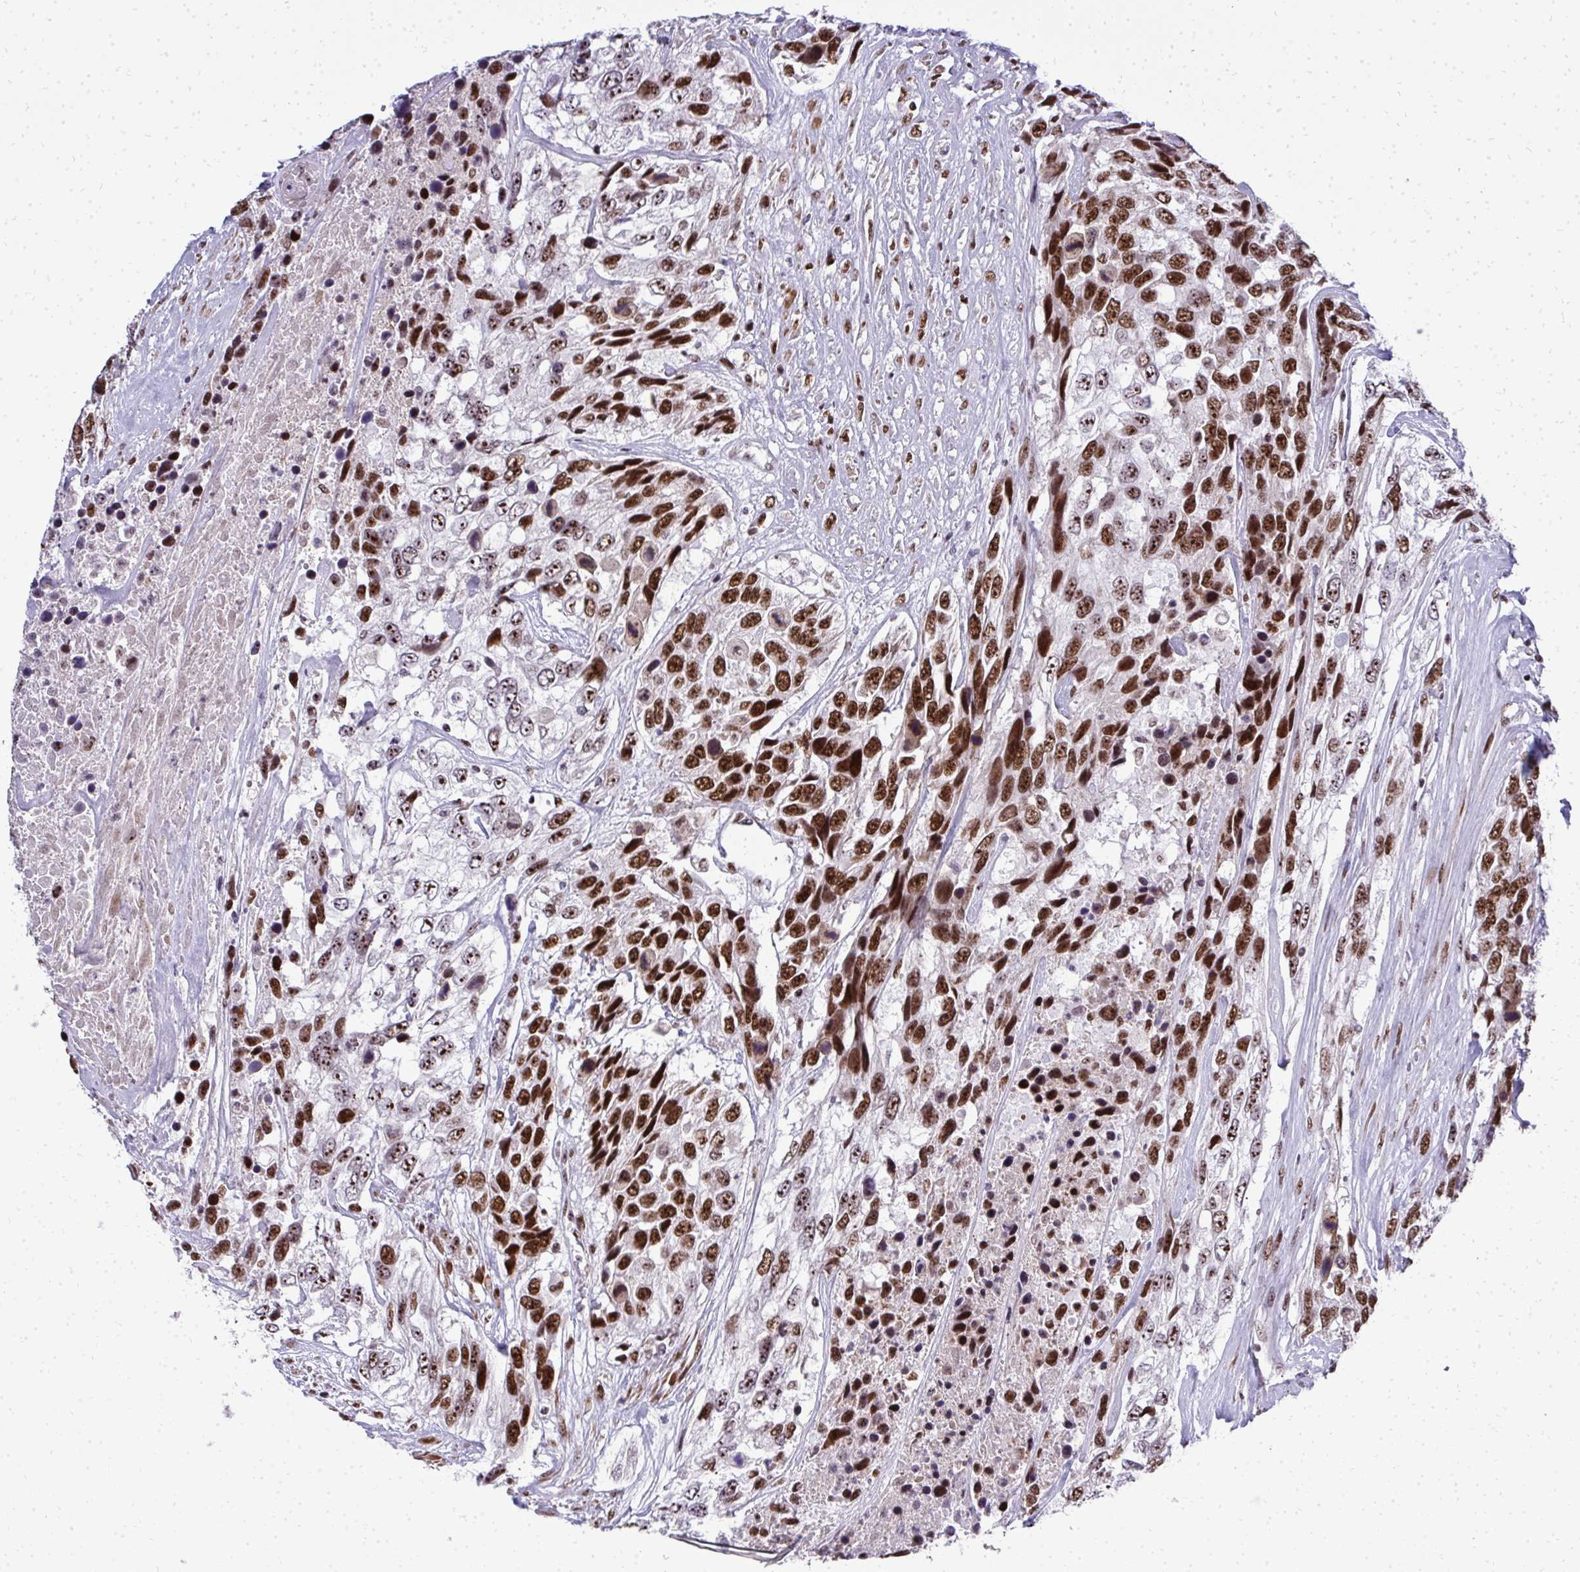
{"staining": {"intensity": "strong", "quantity": ">75%", "location": "nuclear"}, "tissue": "urothelial cancer", "cell_type": "Tumor cells", "image_type": "cancer", "snomed": [{"axis": "morphology", "description": "Urothelial carcinoma, High grade"}, {"axis": "topography", "description": "Urinary bladder"}], "caption": "Immunohistochemistry image of urothelial cancer stained for a protein (brown), which demonstrates high levels of strong nuclear staining in approximately >75% of tumor cells.", "gene": "SIRT7", "patient": {"sex": "female", "age": 70}}